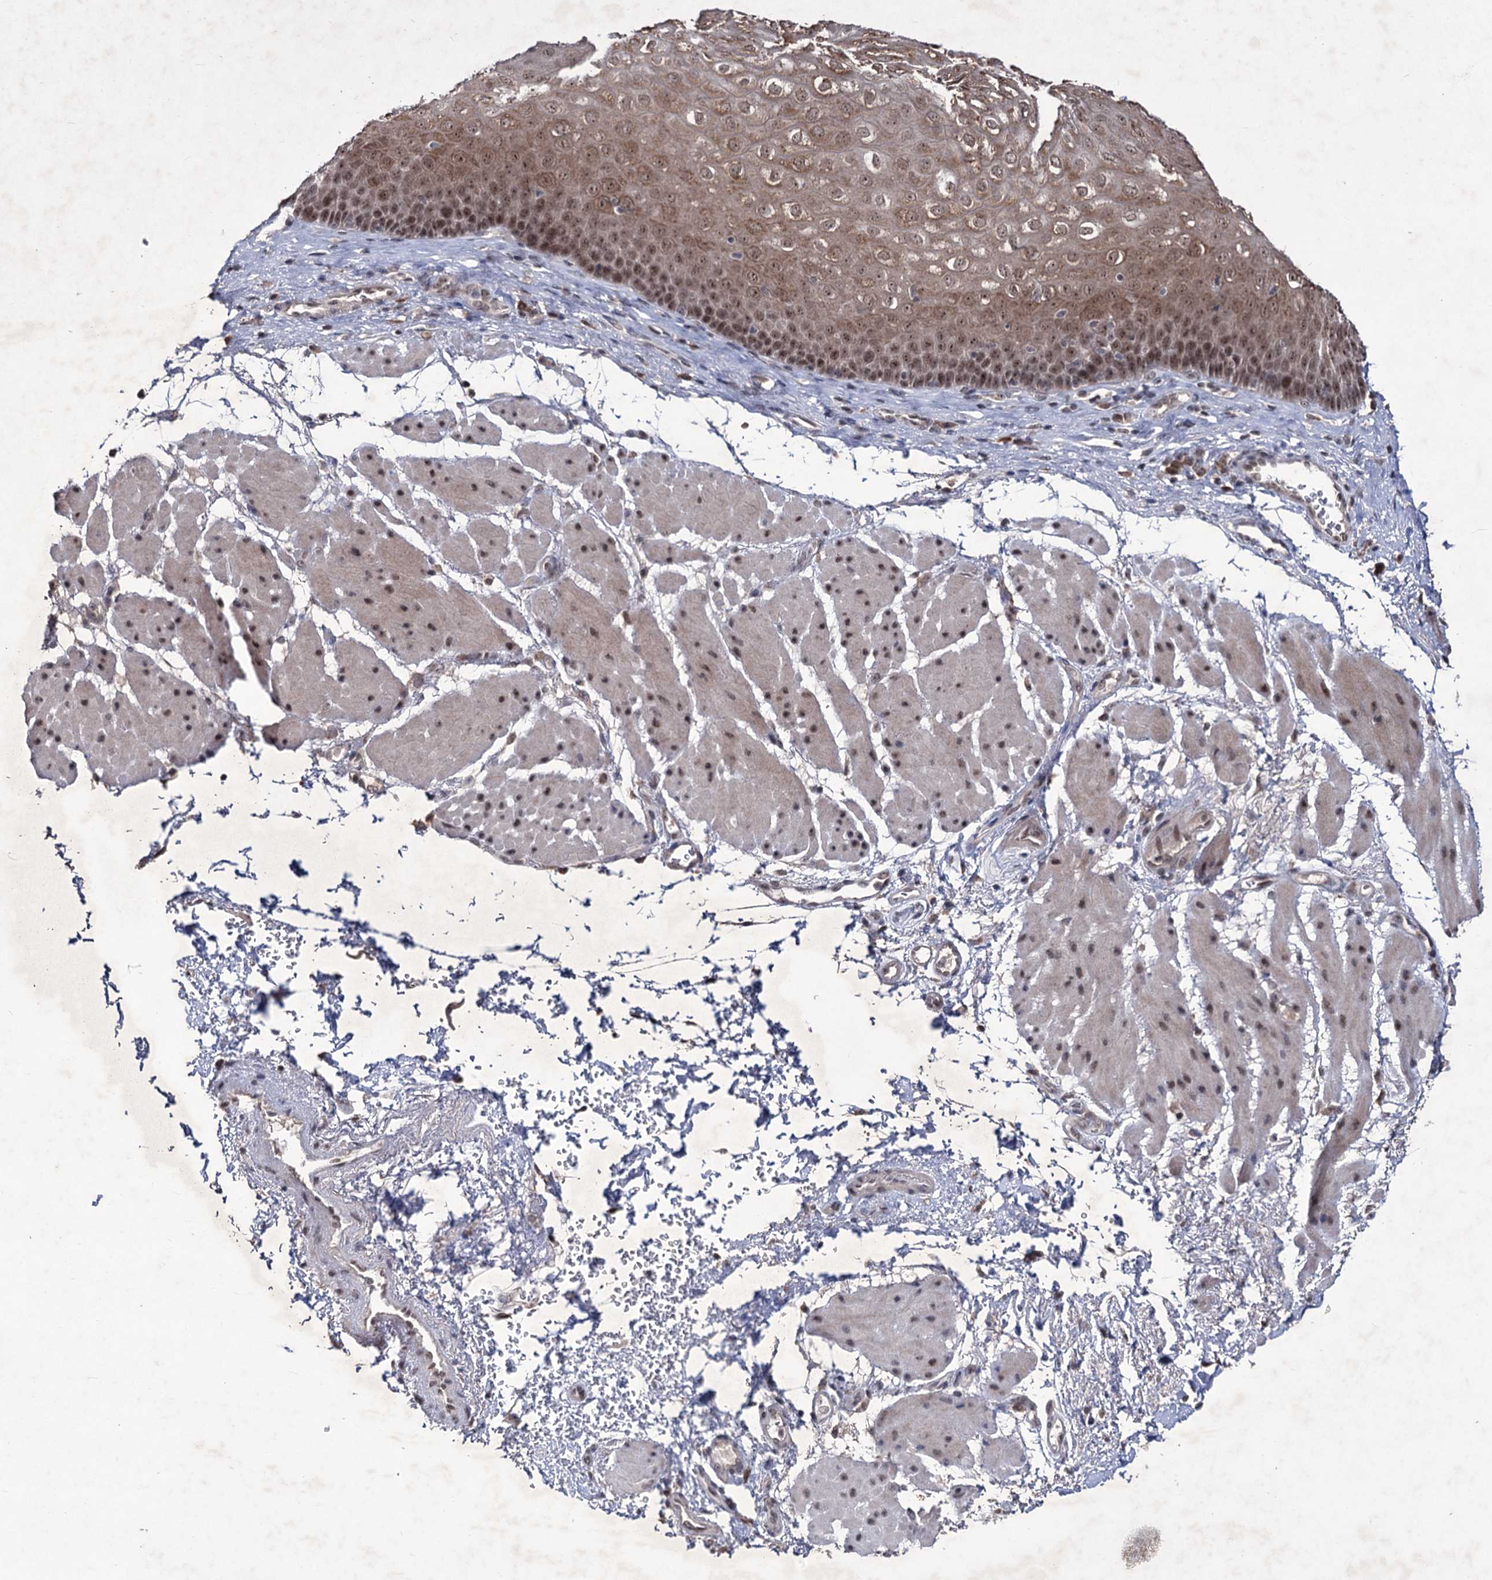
{"staining": {"intensity": "moderate", "quantity": ">75%", "location": "cytoplasmic/membranous,nuclear"}, "tissue": "esophagus", "cell_type": "Squamous epithelial cells", "image_type": "normal", "snomed": [{"axis": "morphology", "description": "Normal tissue, NOS"}, {"axis": "topography", "description": "Esophagus"}], "caption": "Immunohistochemistry of normal esophagus shows medium levels of moderate cytoplasmic/membranous,nuclear positivity in about >75% of squamous epithelial cells. Using DAB (brown) and hematoxylin (blue) stains, captured at high magnification using brightfield microscopy.", "gene": "VGLL4", "patient": {"sex": "female", "age": 66}}